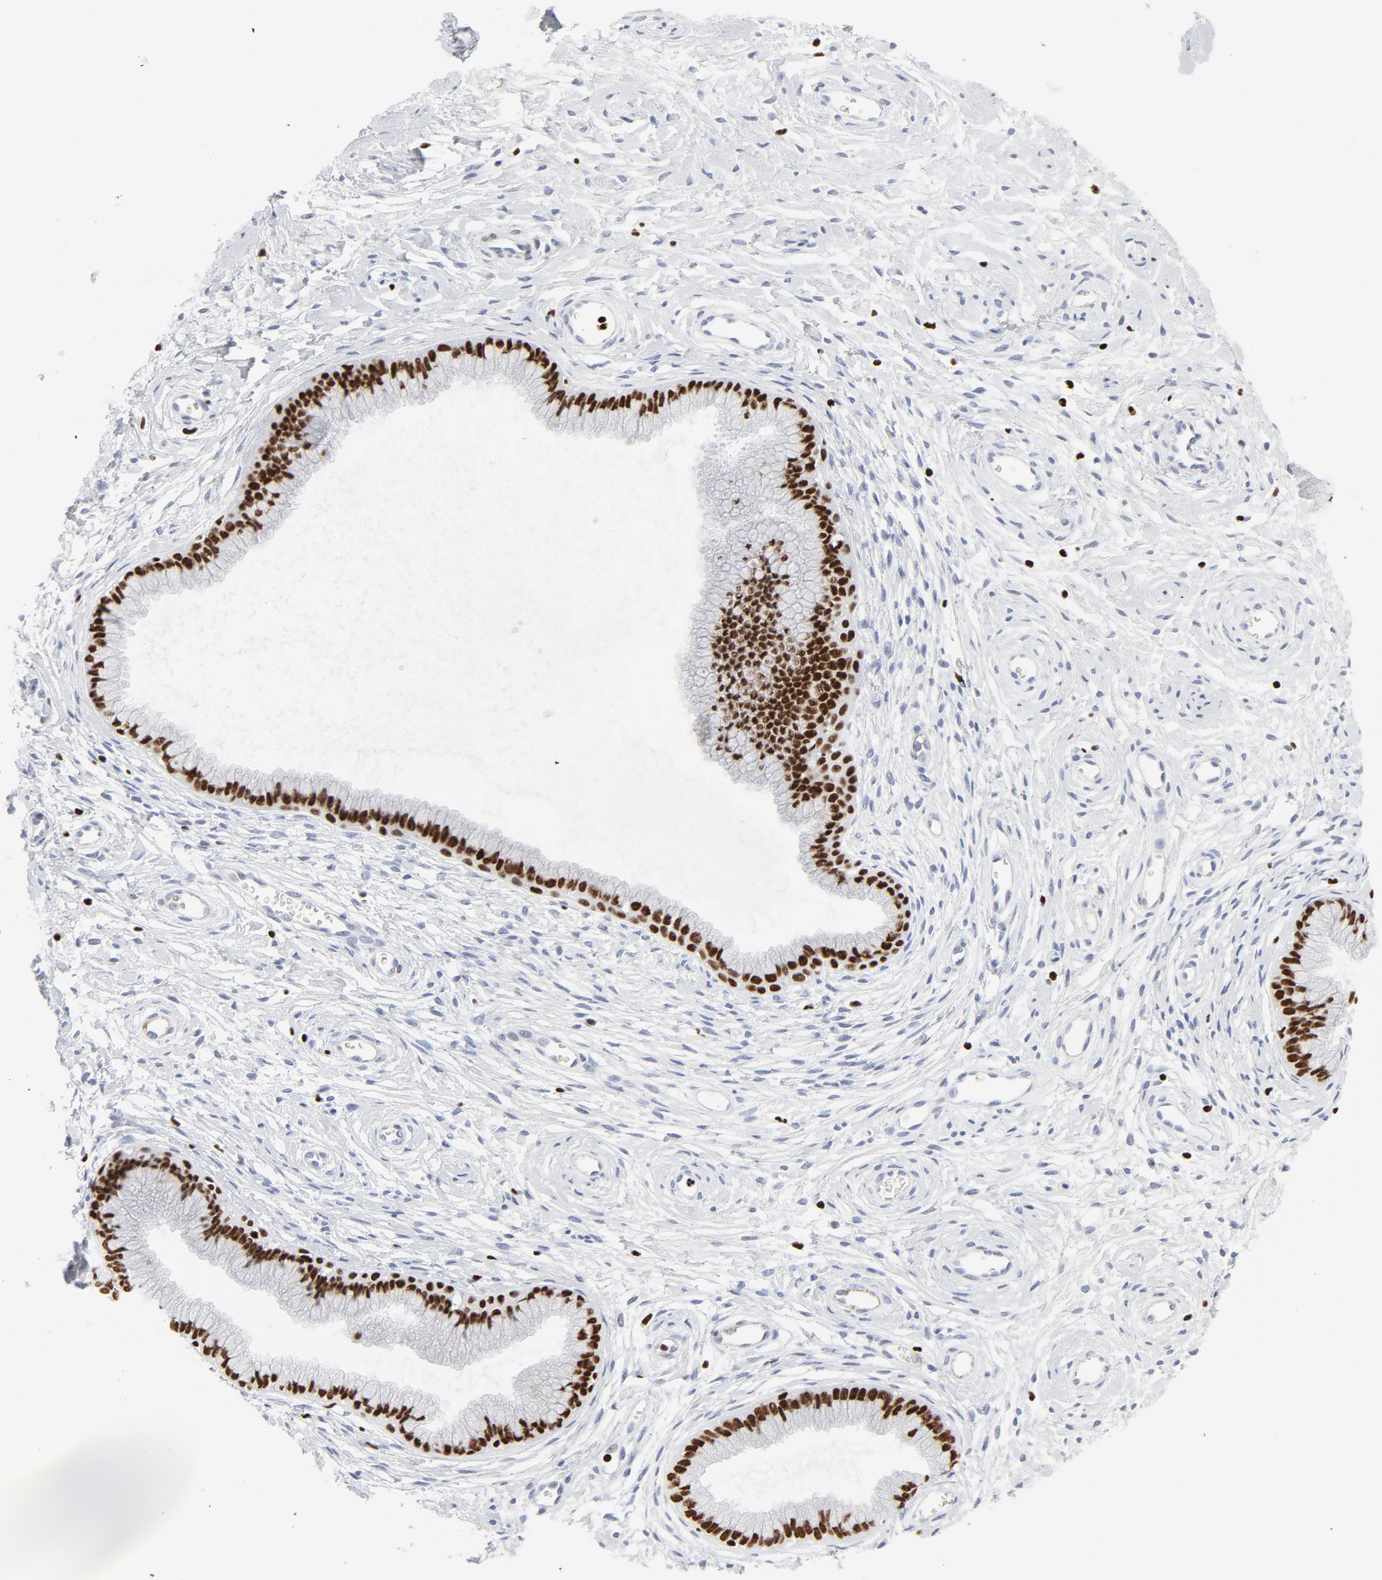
{"staining": {"intensity": "strong", "quantity": ">75%", "location": "nuclear"}, "tissue": "cervix", "cell_type": "Glandular cells", "image_type": "normal", "snomed": [{"axis": "morphology", "description": "Normal tissue, NOS"}, {"axis": "topography", "description": "Cervix"}], "caption": "Immunohistochemical staining of normal cervix displays >75% levels of strong nuclear protein expression in approximately >75% of glandular cells. The protein of interest is stained brown, and the nuclei are stained in blue (DAB IHC with brightfield microscopy, high magnification).", "gene": "SMARCC2", "patient": {"sex": "female", "age": 39}}